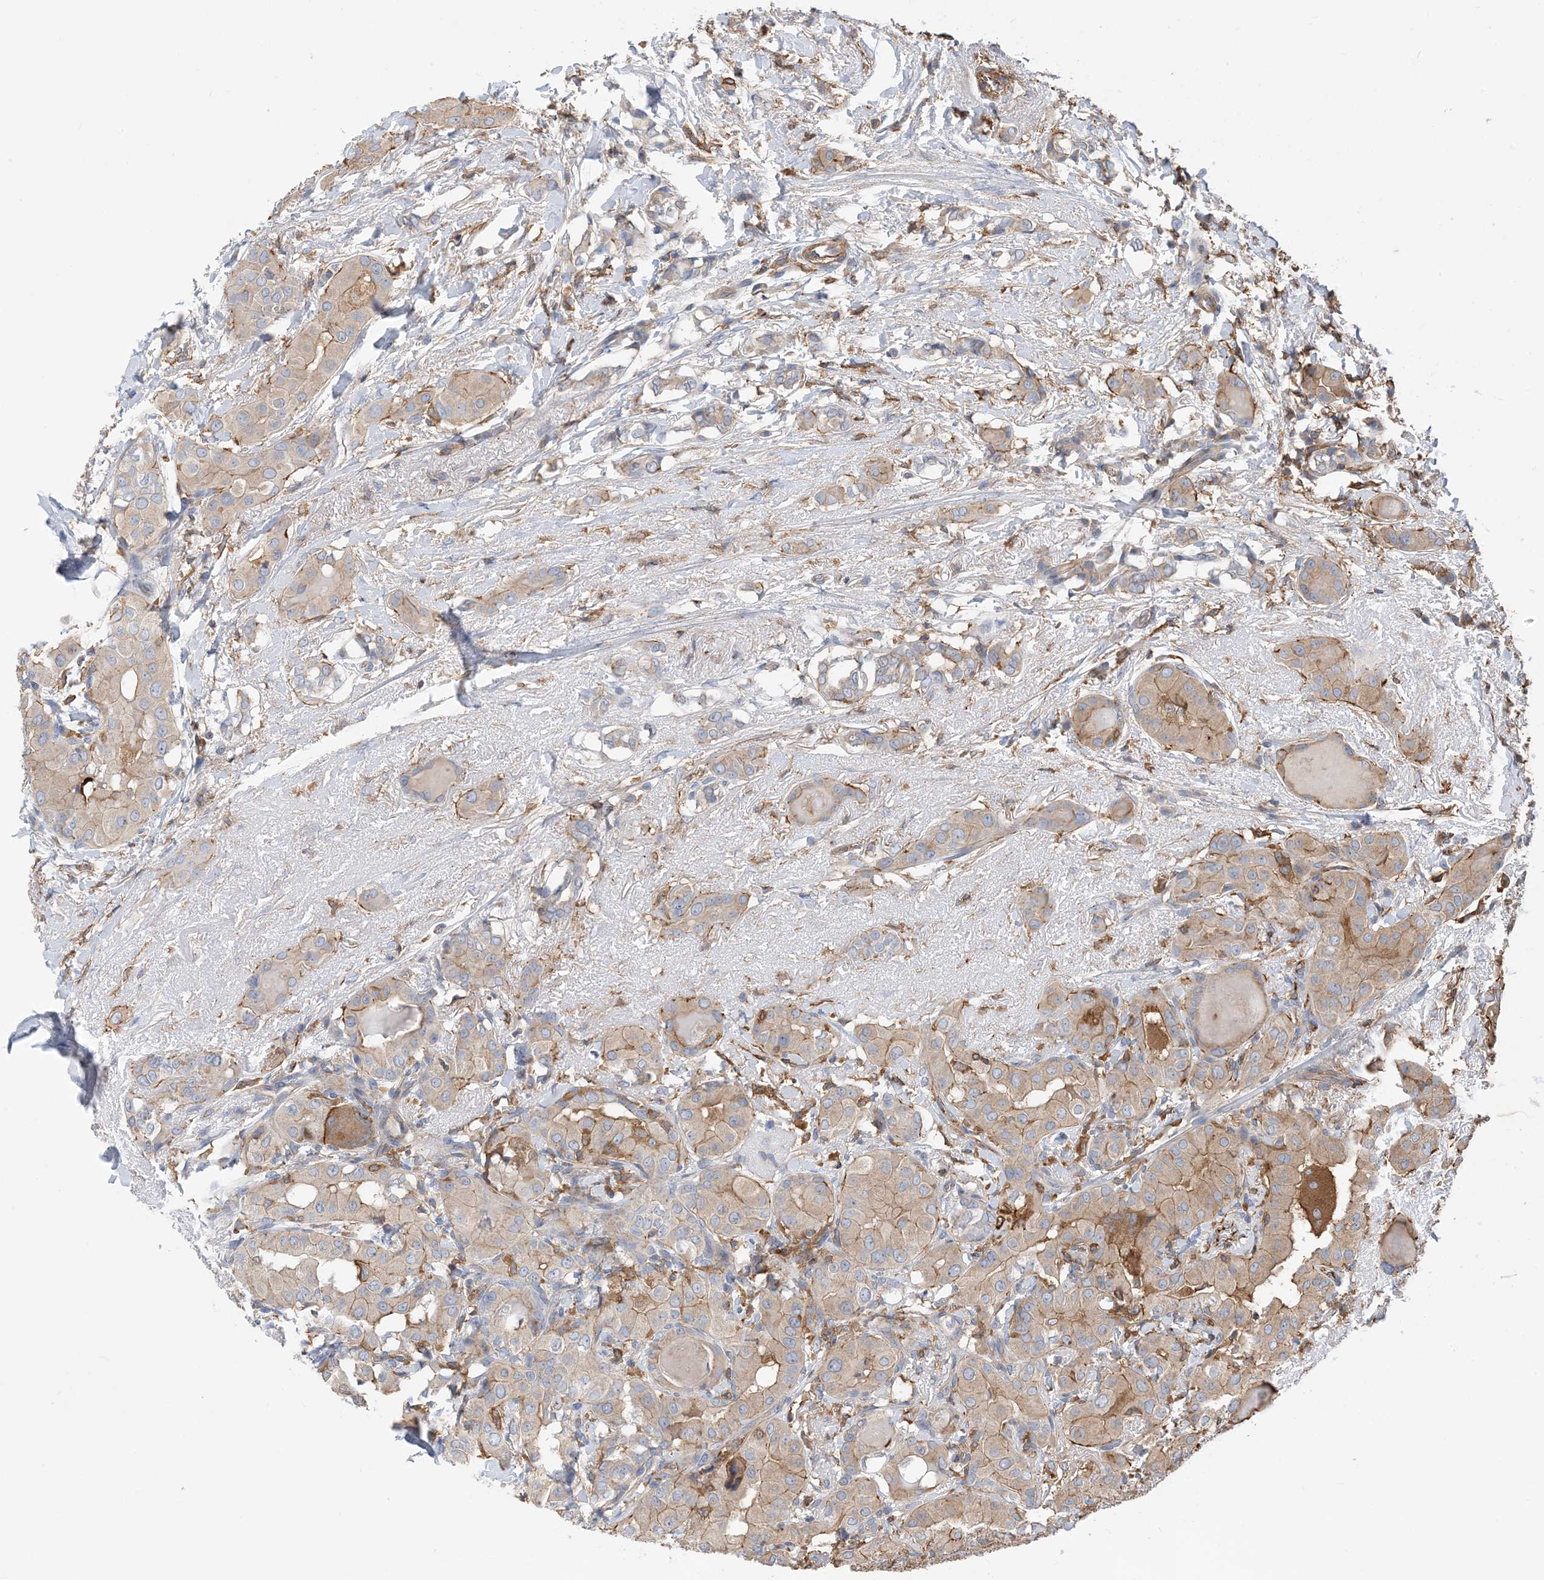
{"staining": {"intensity": "moderate", "quantity": "25%-75%", "location": "cytoplasmic/membranous"}, "tissue": "thyroid cancer", "cell_type": "Tumor cells", "image_type": "cancer", "snomed": [{"axis": "morphology", "description": "Papillary adenocarcinoma, NOS"}, {"axis": "topography", "description": "Thyroid gland"}], "caption": "Protein analysis of thyroid cancer tissue reveals moderate cytoplasmic/membranous positivity in approximately 25%-75% of tumor cells. The protein is shown in brown color, while the nuclei are stained blue.", "gene": "PARVG", "patient": {"sex": "male", "age": 33}}